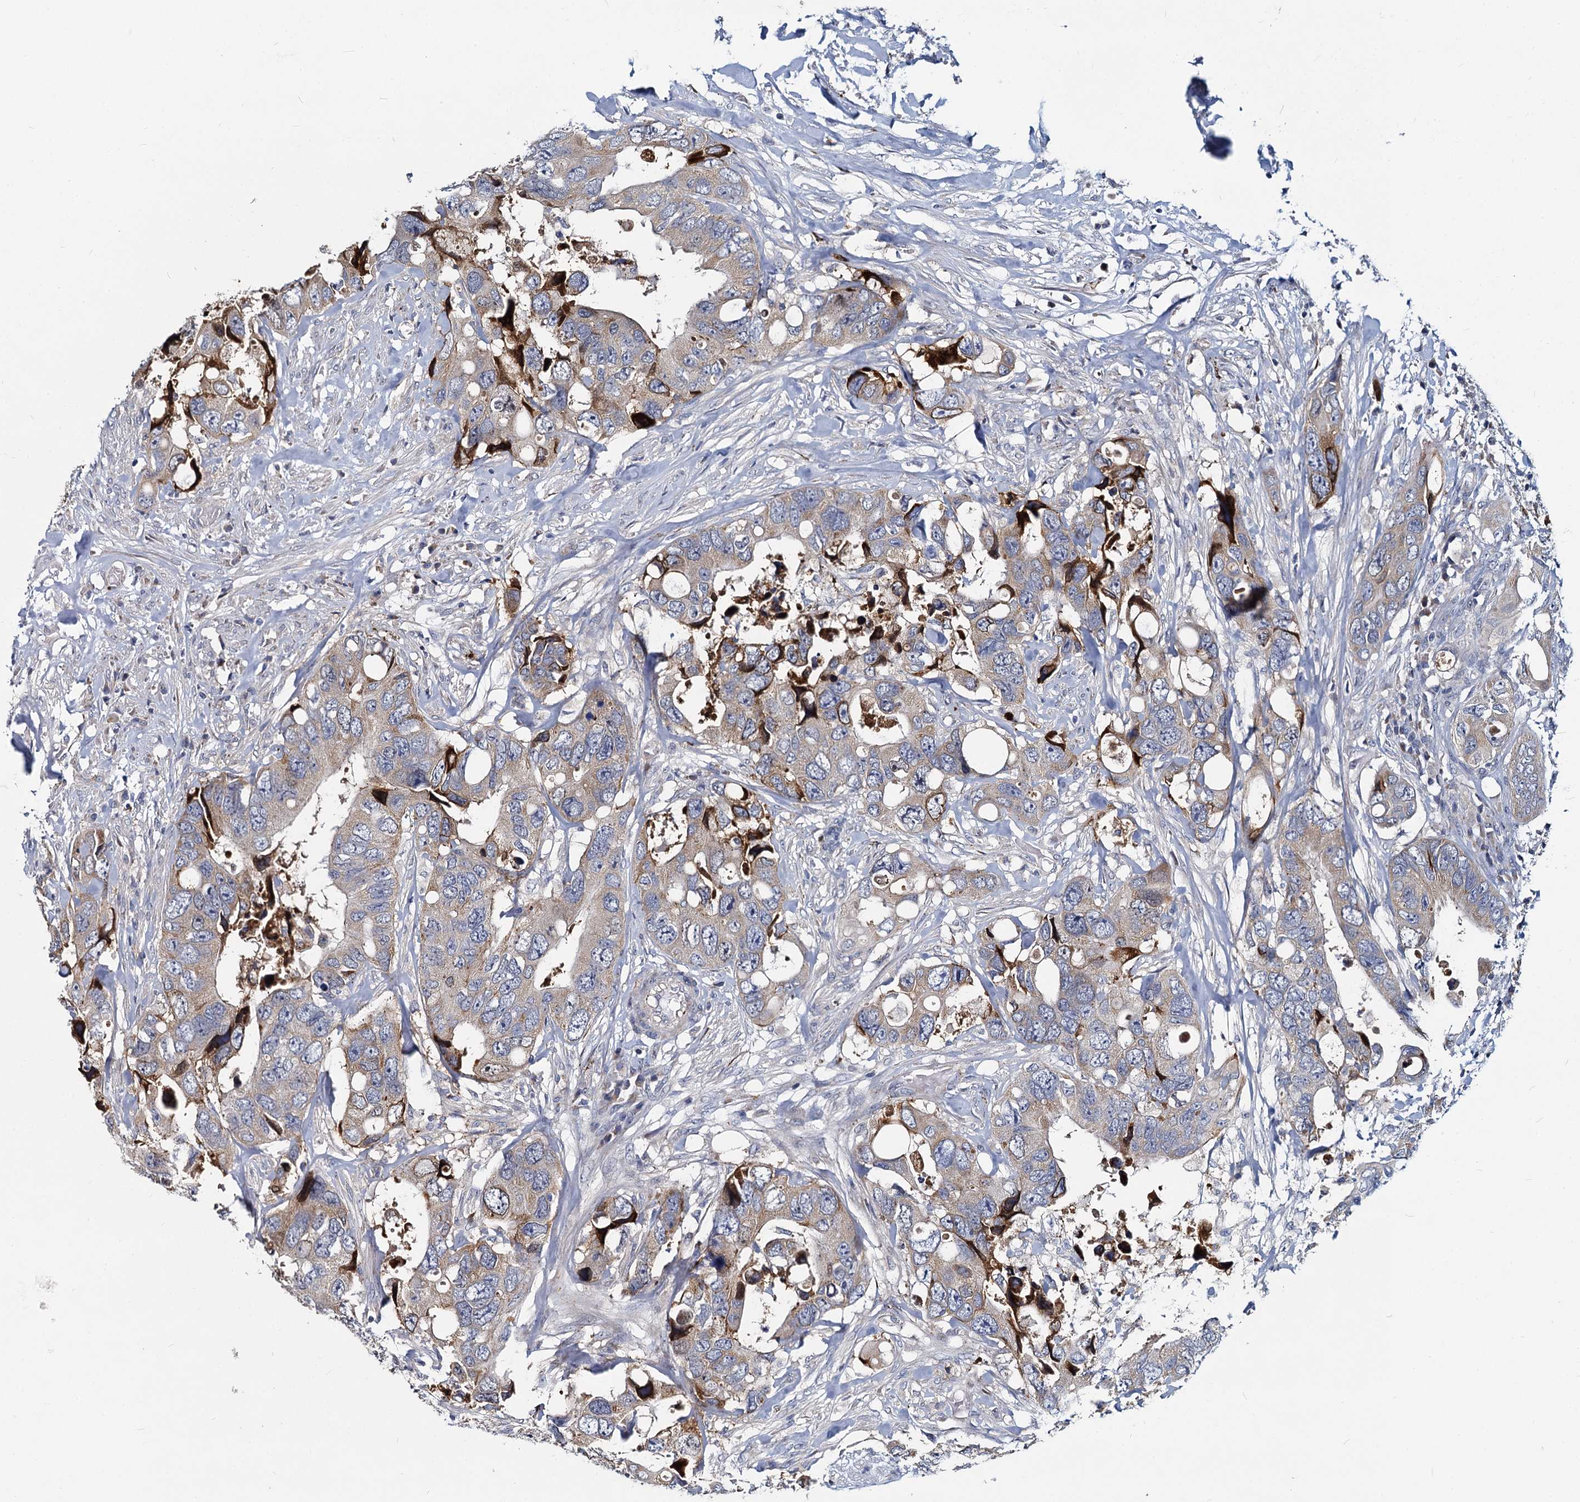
{"staining": {"intensity": "moderate", "quantity": "<25%", "location": "cytoplasmic/membranous"}, "tissue": "colorectal cancer", "cell_type": "Tumor cells", "image_type": "cancer", "snomed": [{"axis": "morphology", "description": "Adenocarcinoma, NOS"}, {"axis": "topography", "description": "Rectum"}], "caption": "Colorectal cancer (adenocarcinoma) tissue demonstrates moderate cytoplasmic/membranous expression in approximately <25% of tumor cells, visualized by immunohistochemistry.", "gene": "DCUN1D2", "patient": {"sex": "male", "age": 57}}